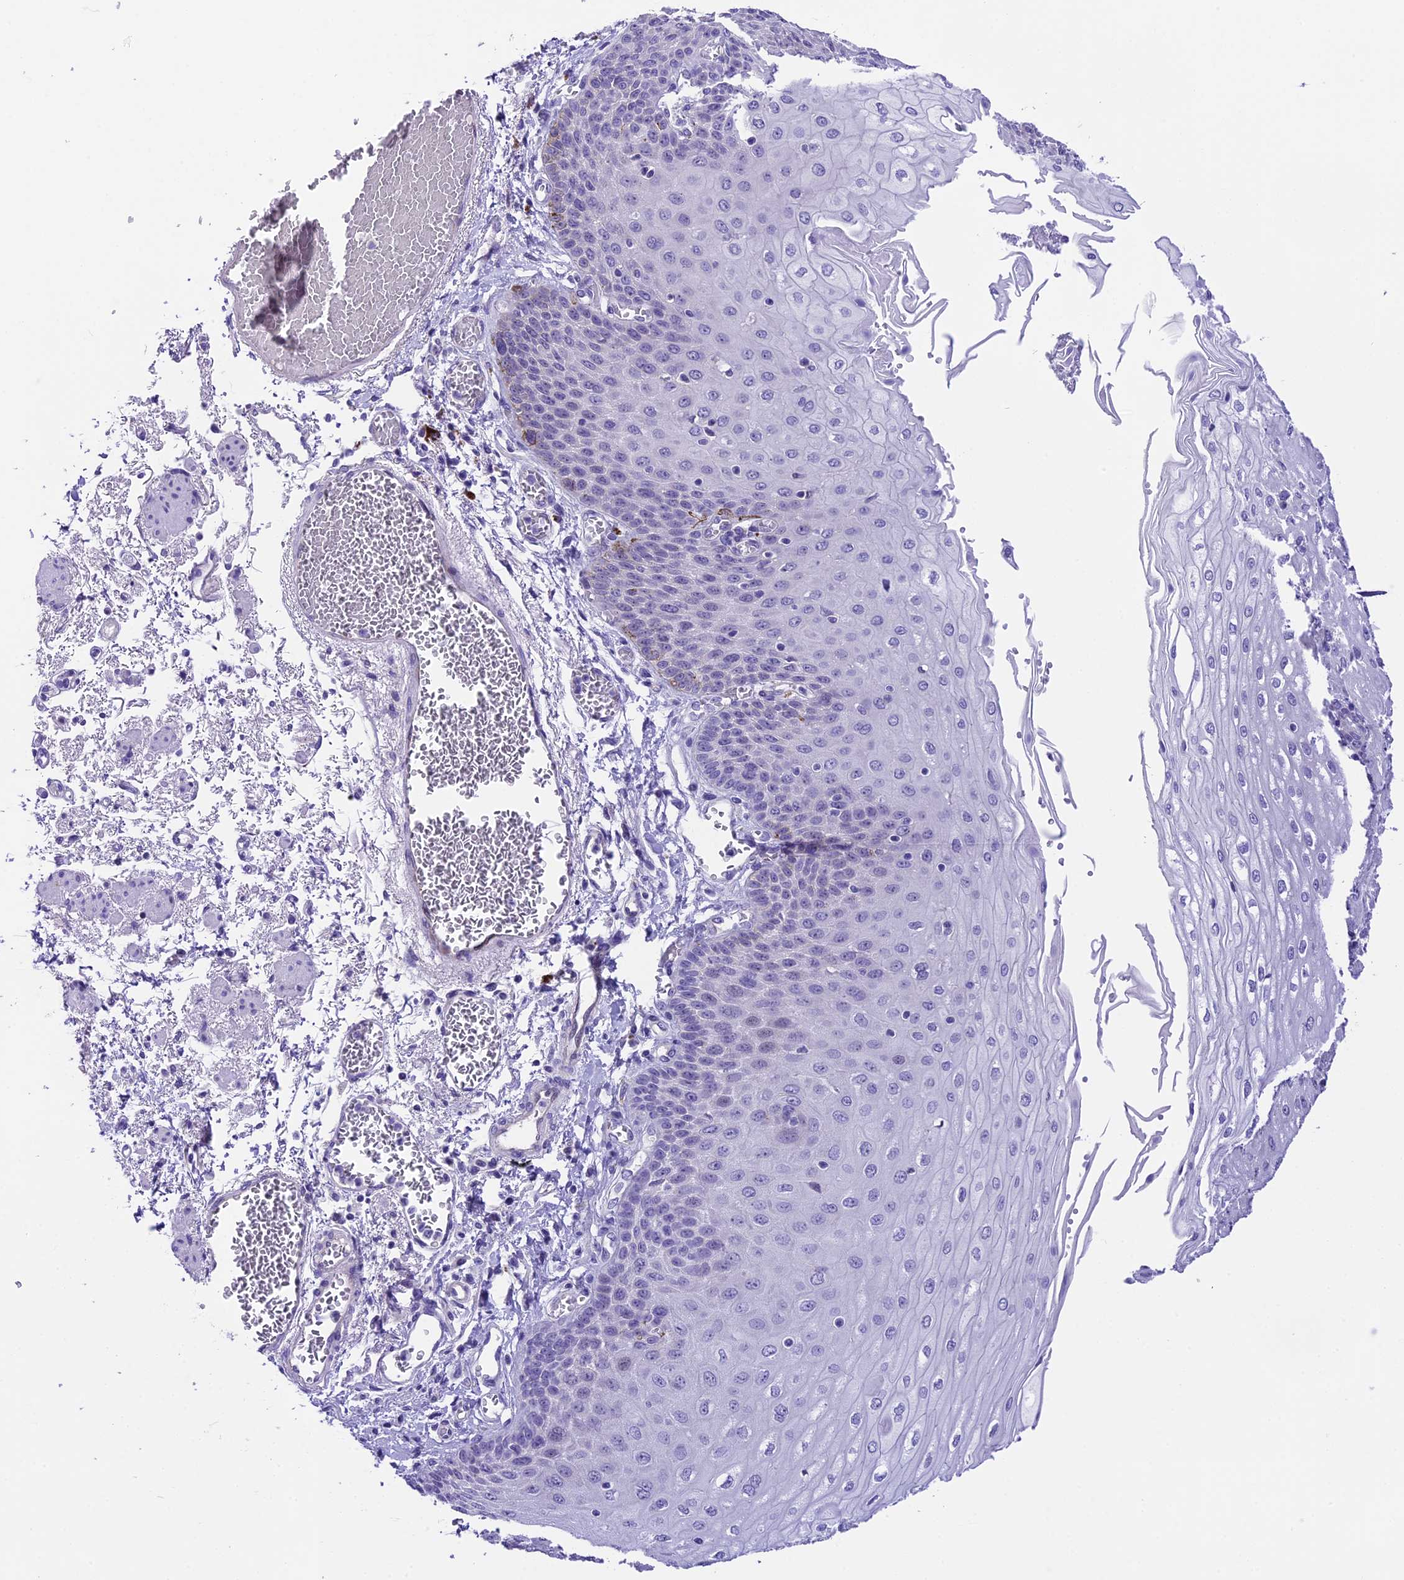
{"staining": {"intensity": "negative", "quantity": "none", "location": "none"}, "tissue": "esophagus", "cell_type": "Squamous epithelial cells", "image_type": "normal", "snomed": [{"axis": "morphology", "description": "Normal tissue, NOS"}, {"axis": "topography", "description": "Esophagus"}], "caption": "Micrograph shows no significant protein positivity in squamous epithelial cells of unremarkable esophagus. (DAB IHC with hematoxylin counter stain).", "gene": "PRR15", "patient": {"sex": "male", "age": 81}}